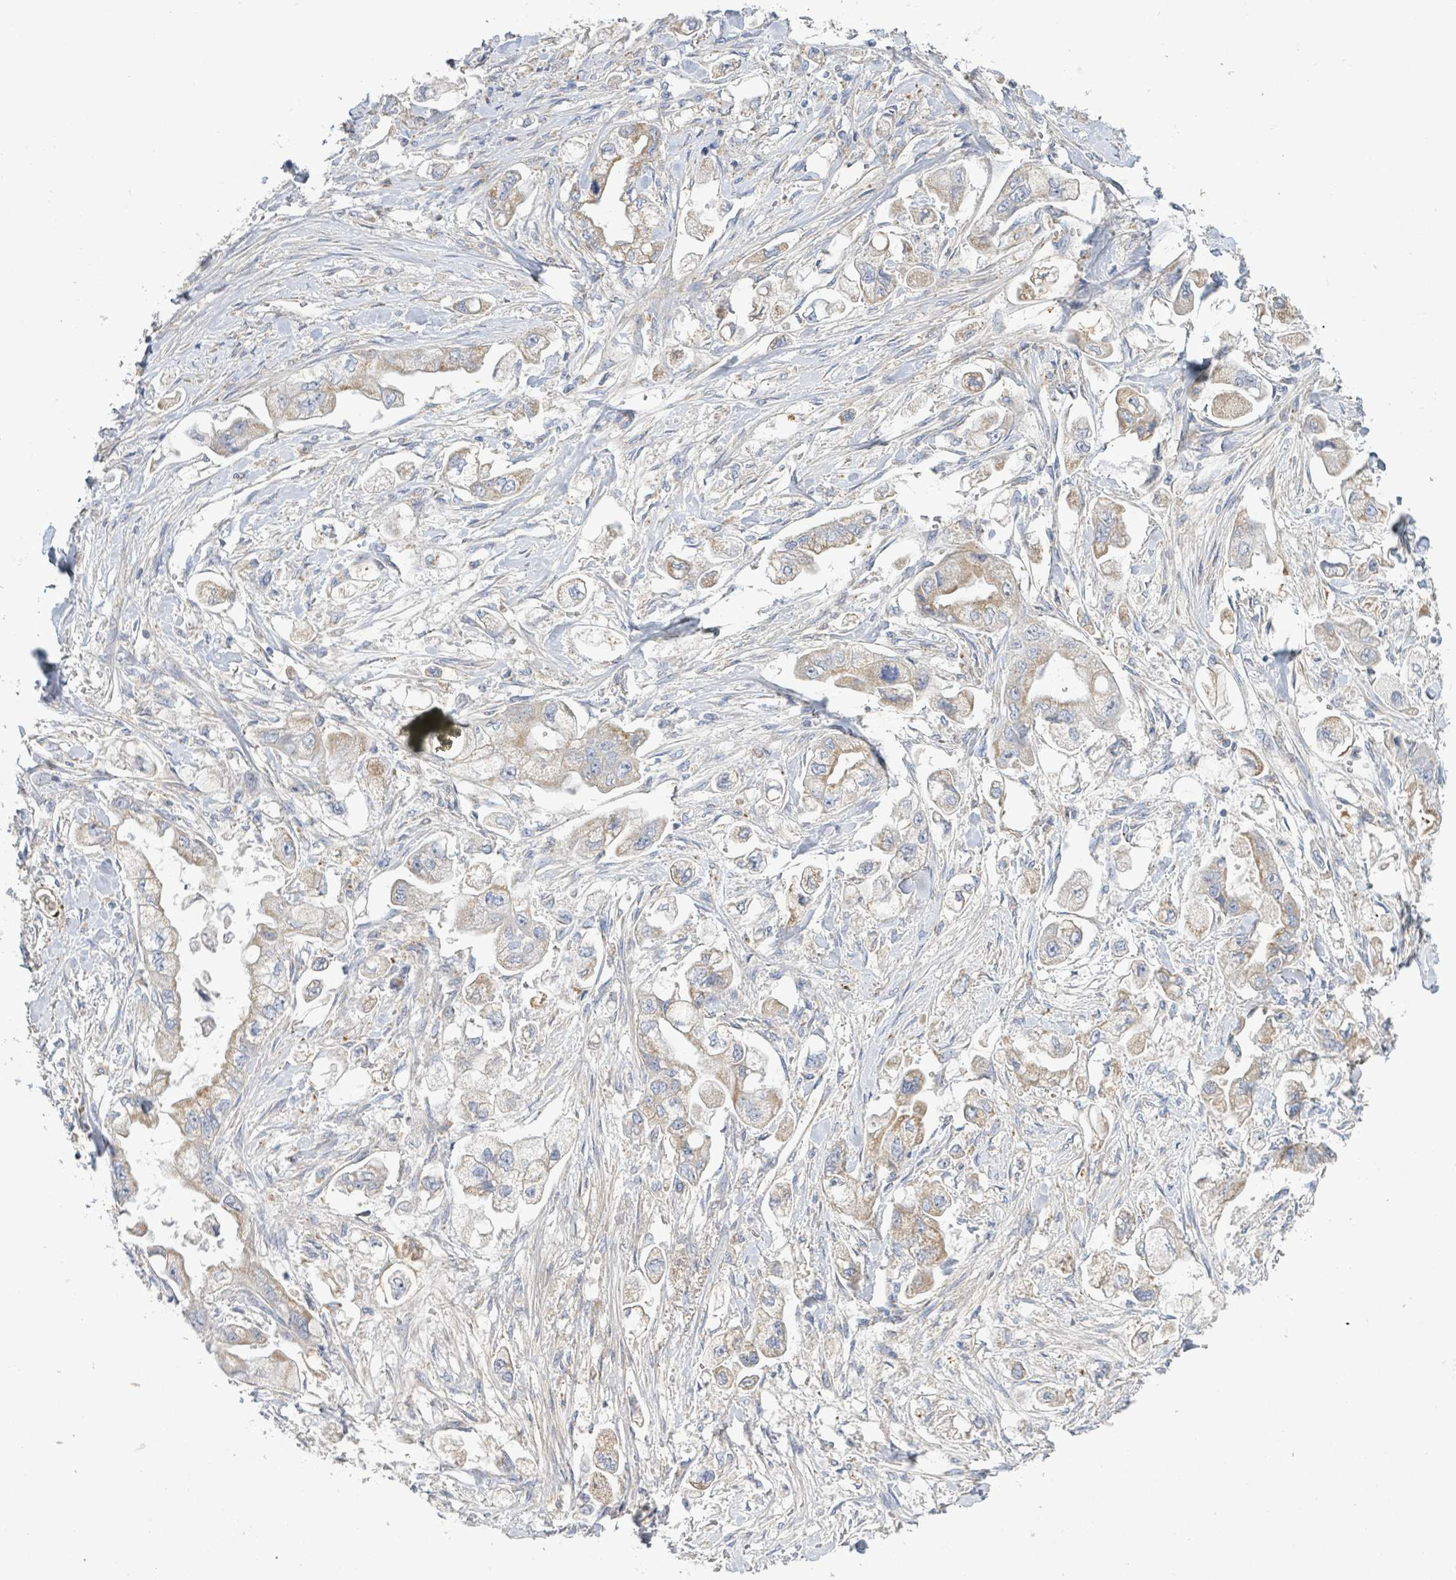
{"staining": {"intensity": "moderate", "quantity": ">75%", "location": "cytoplasmic/membranous"}, "tissue": "stomach cancer", "cell_type": "Tumor cells", "image_type": "cancer", "snomed": [{"axis": "morphology", "description": "Adenocarcinoma, NOS"}, {"axis": "topography", "description": "Stomach"}], "caption": "High-magnification brightfield microscopy of stomach cancer (adenocarcinoma) stained with DAB (3,3'-diaminobenzidine) (brown) and counterstained with hematoxylin (blue). tumor cells exhibit moderate cytoplasmic/membranous positivity is identified in approximately>75% of cells.", "gene": "ALG12", "patient": {"sex": "male", "age": 62}}